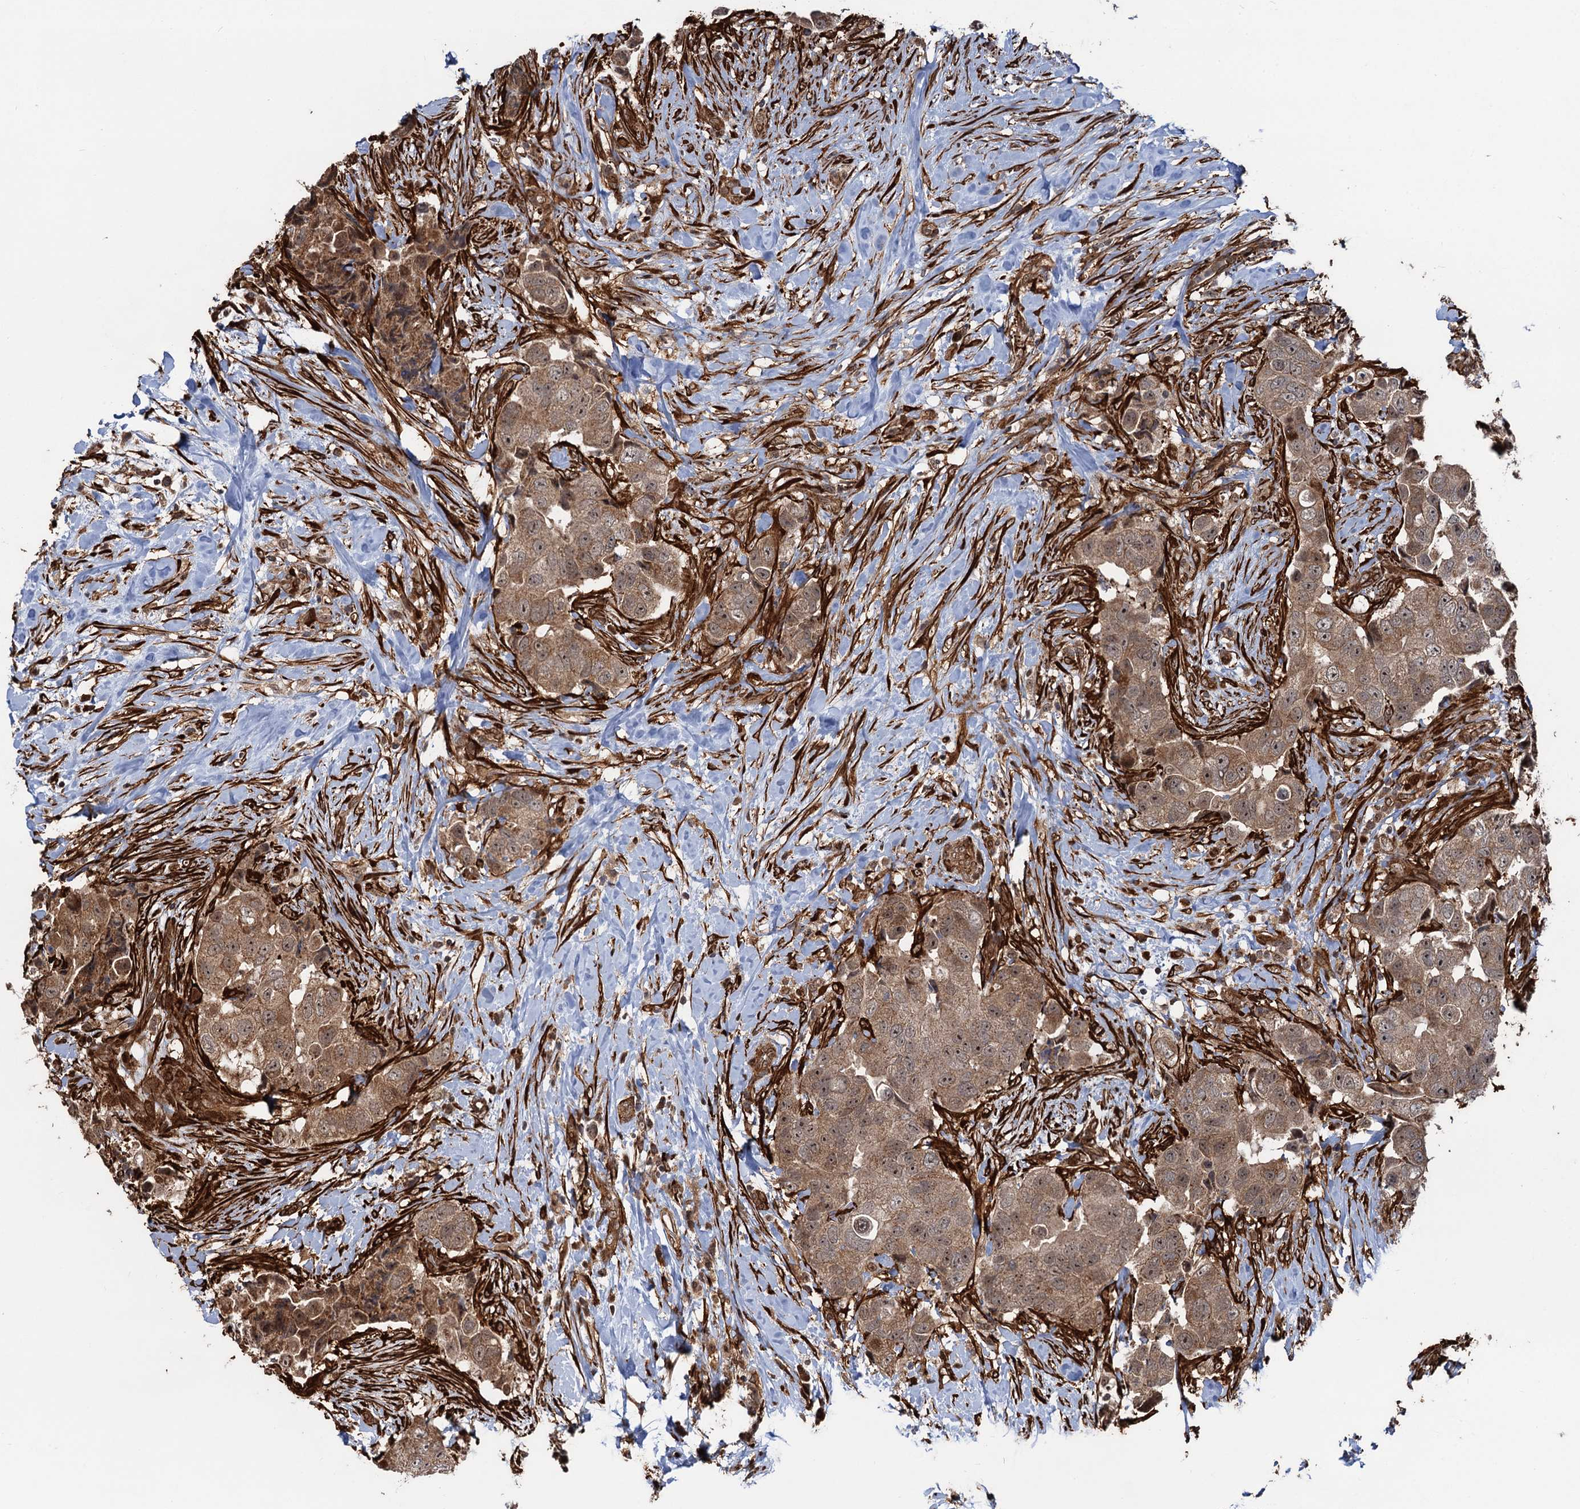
{"staining": {"intensity": "moderate", "quantity": ">75%", "location": "cytoplasmic/membranous,nuclear"}, "tissue": "breast cancer", "cell_type": "Tumor cells", "image_type": "cancer", "snomed": [{"axis": "morphology", "description": "Normal tissue, NOS"}, {"axis": "morphology", "description": "Duct carcinoma"}, {"axis": "topography", "description": "Breast"}], "caption": "Protein expression analysis of human invasive ductal carcinoma (breast) reveals moderate cytoplasmic/membranous and nuclear staining in about >75% of tumor cells. The protein is stained brown, and the nuclei are stained in blue (DAB IHC with brightfield microscopy, high magnification).", "gene": "SNRNP25", "patient": {"sex": "female", "age": 62}}